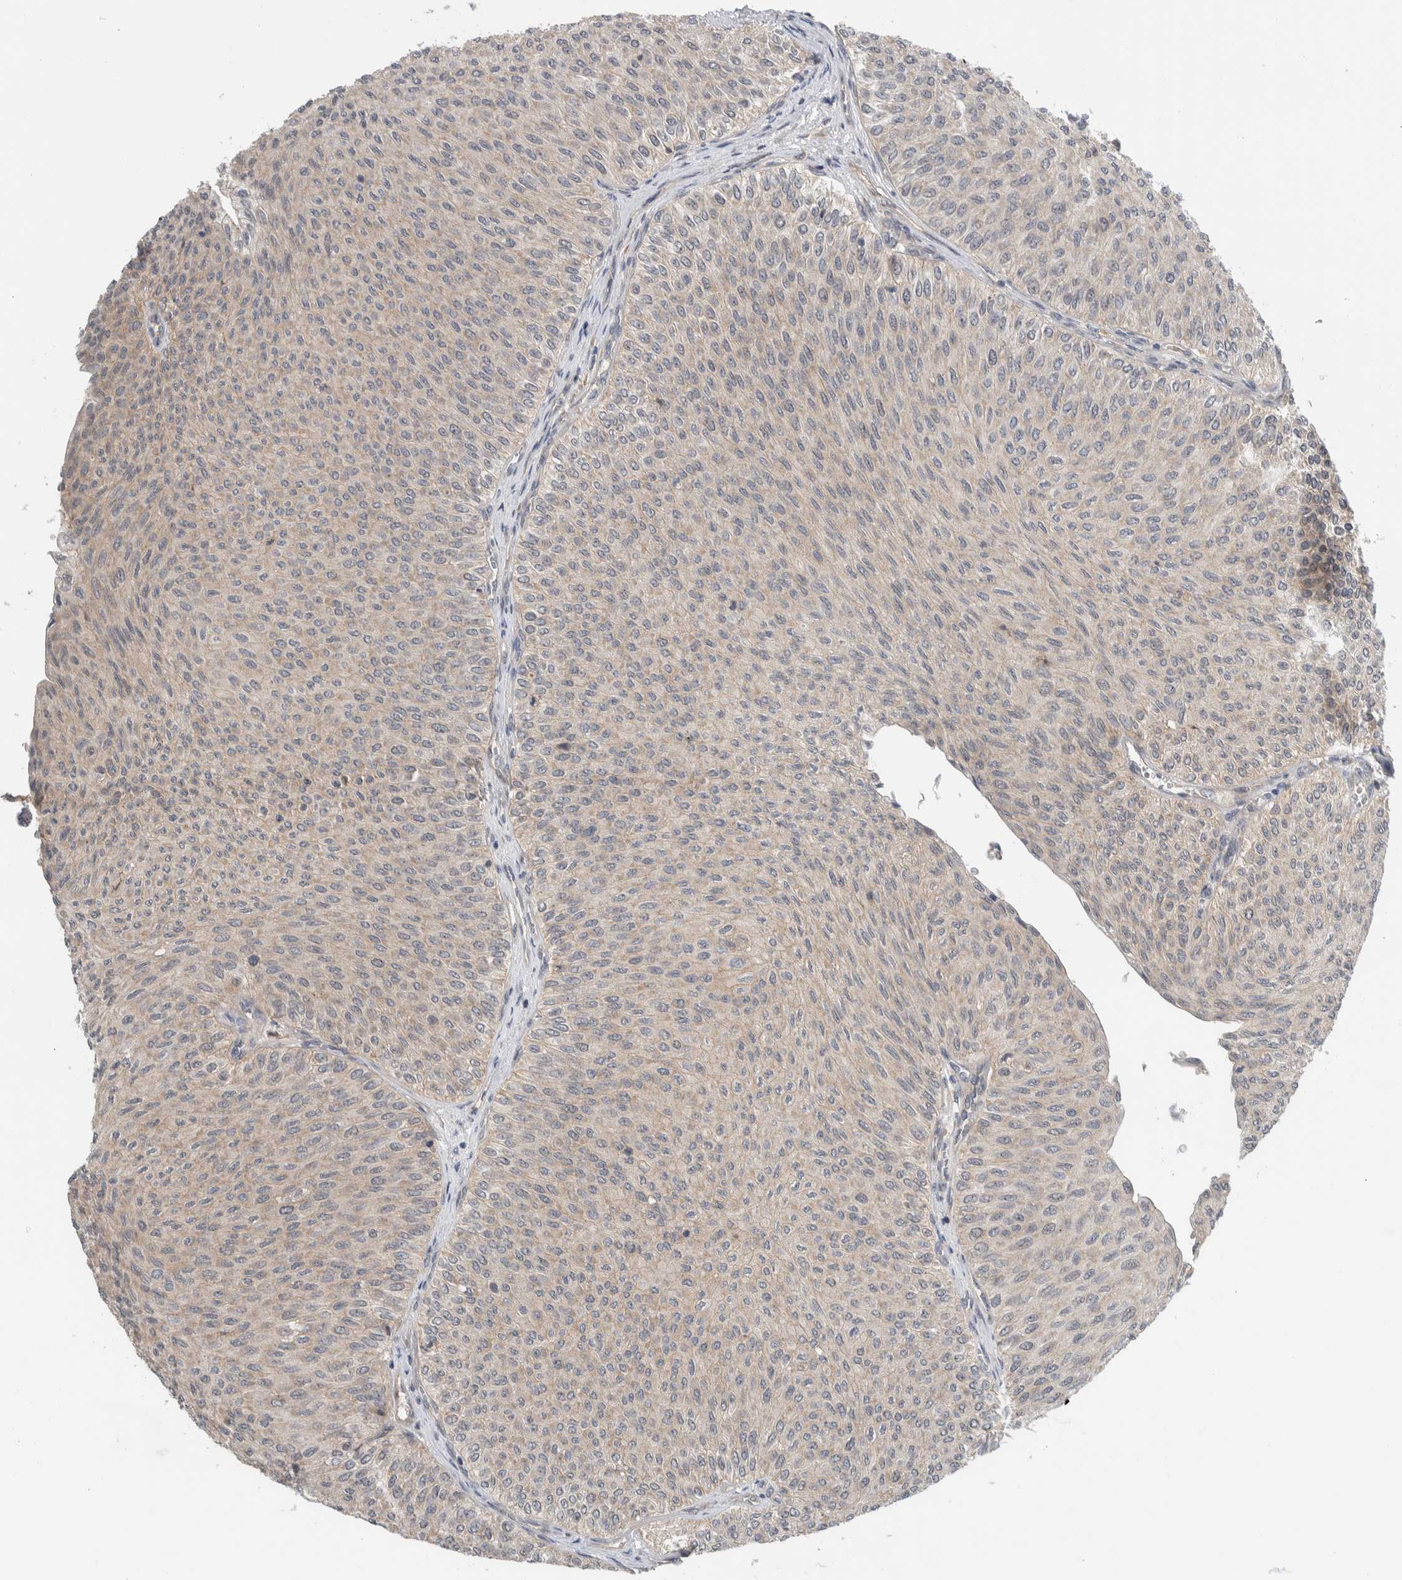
{"staining": {"intensity": "weak", "quantity": ">75%", "location": "cytoplasmic/membranous"}, "tissue": "urothelial cancer", "cell_type": "Tumor cells", "image_type": "cancer", "snomed": [{"axis": "morphology", "description": "Urothelial carcinoma, Low grade"}, {"axis": "topography", "description": "Urinary bladder"}], "caption": "A micrograph showing weak cytoplasmic/membranous expression in approximately >75% of tumor cells in urothelial cancer, as visualized by brown immunohistochemical staining.", "gene": "MPRIP", "patient": {"sex": "male", "age": 78}}